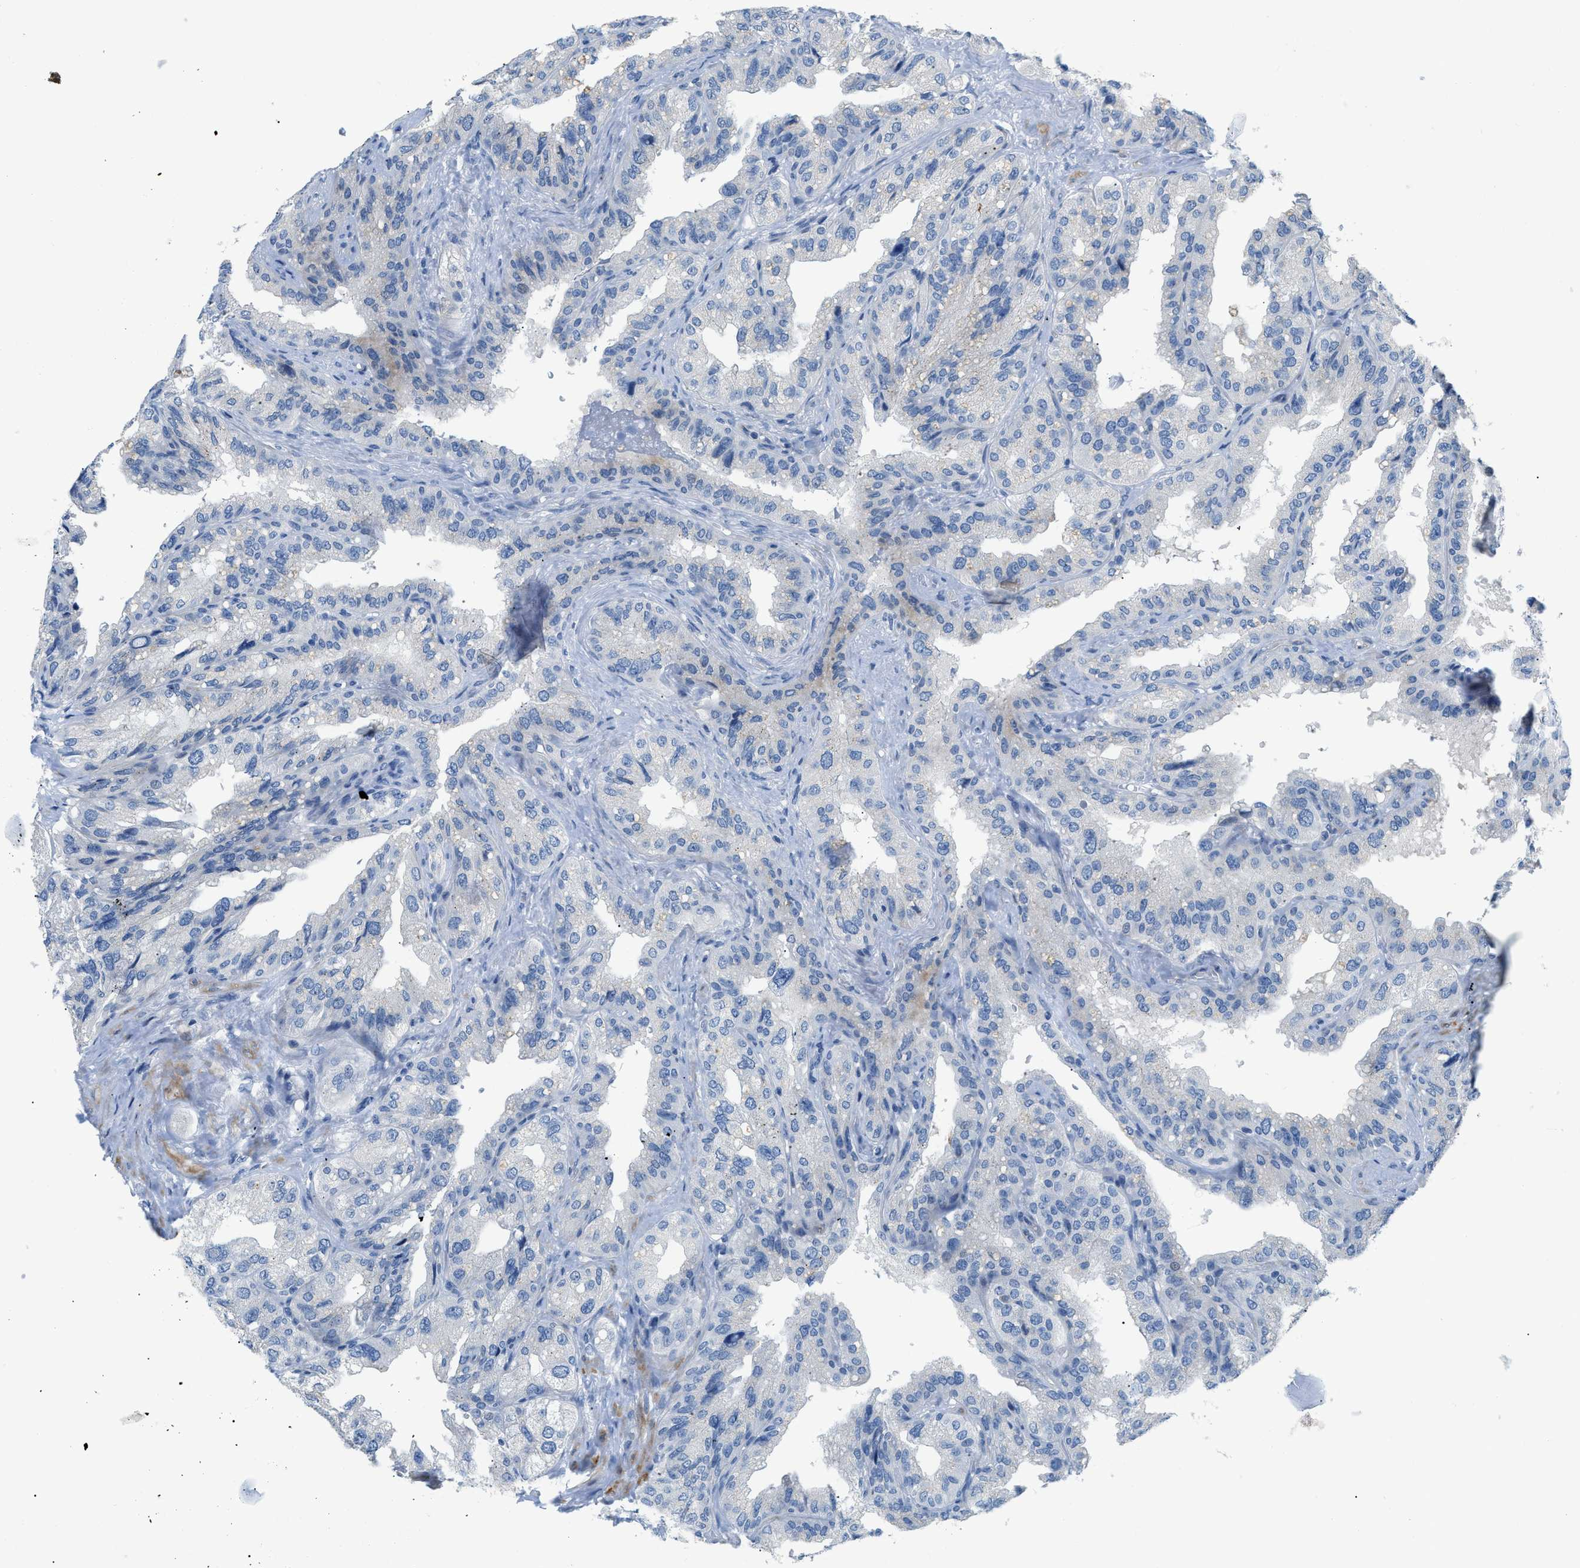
{"staining": {"intensity": "negative", "quantity": "none", "location": "none"}, "tissue": "seminal vesicle", "cell_type": "Glandular cells", "image_type": "normal", "snomed": [{"axis": "morphology", "description": "Normal tissue, NOS"}, {"axis": "topography", "description": "Seminal veicle"}], "caption": "This image is of benign seminal vesicle stained with immunohistochemistry (IHC) to label a protein in brown with the nuclei are counter-stained blue. There is no staining in glandular cells. (Stains: DAB immunohistochemistry (IHC) with hematoxylin counter stain, Microscopy: brightfield microscopy at high magnification).", "gene": "FDCSP", "patient": {"sex": "male", "age": 68}}